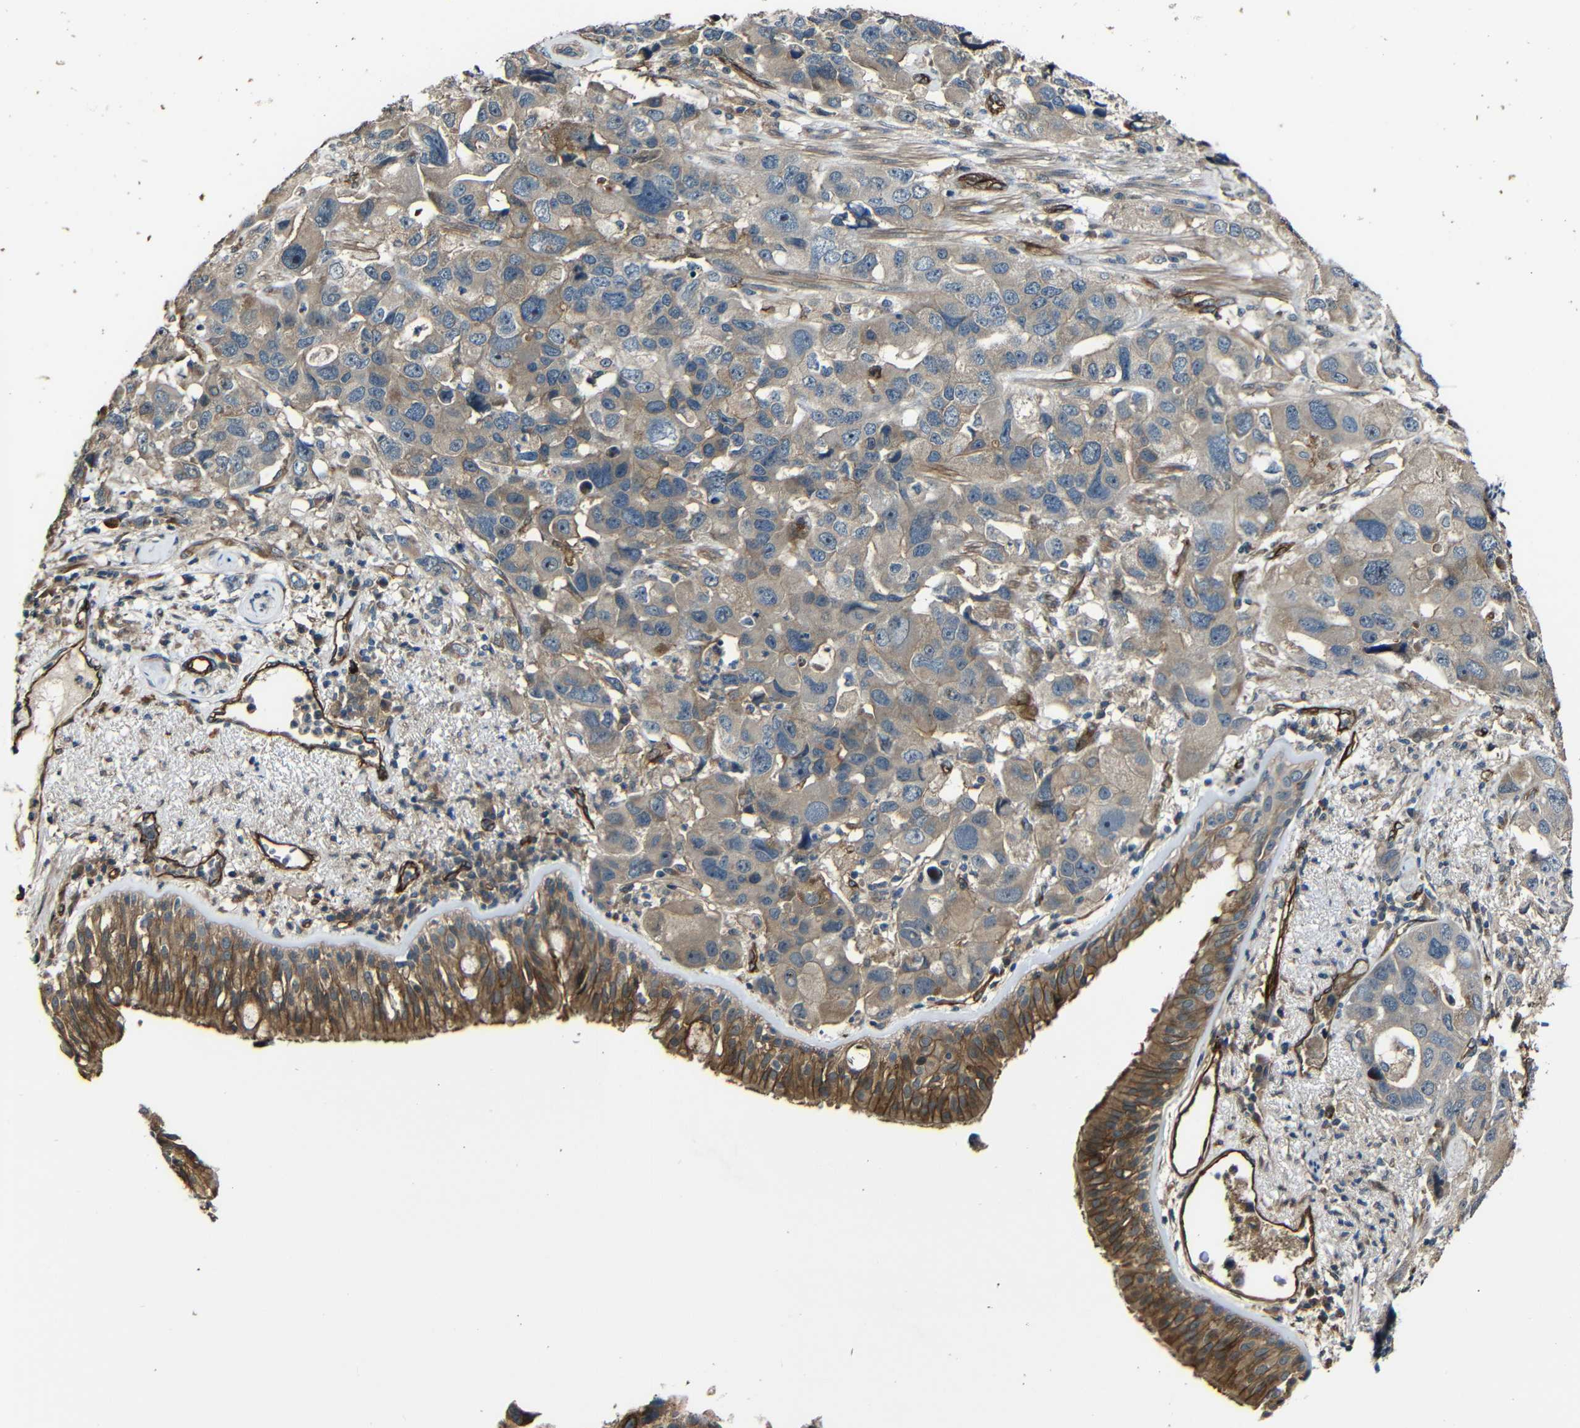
{"staining": {"intensity": "moderate", "quantity": ">75%", "location": "cytoplasmic/membranous"}, "tissue": "bronchus", "cell_type": "Respiratory epithelial cells", "image_type": "normal", "snomed": [{"axis": "morphology", "description": "Normal tissue, NOS"}, {"axis": "morphology", "description": "Adenocarcinoma, NOS"}, {"axis": "morphology", "description": "Adenocarcinoma, metastatic, NOS"}, {"axis": "topography", "description": "Lymph node"}, {"axis": "topography", "description": "Bronchus"}, {"axis": "topography", "description": "Lung"}], "caption": "Immunohistochemistry (IHC) of normal human bronchus shows medium levels of moderate cytoplasmic/membranous positivity in approximately >75% of respiratory epithelial cells. (DAB (3,3'-diaminobenzidine) = brown stain, brightfield microscopy at high magnification).", "gene": "RELL1", "patient": {"sex": "female", "age": 54}}